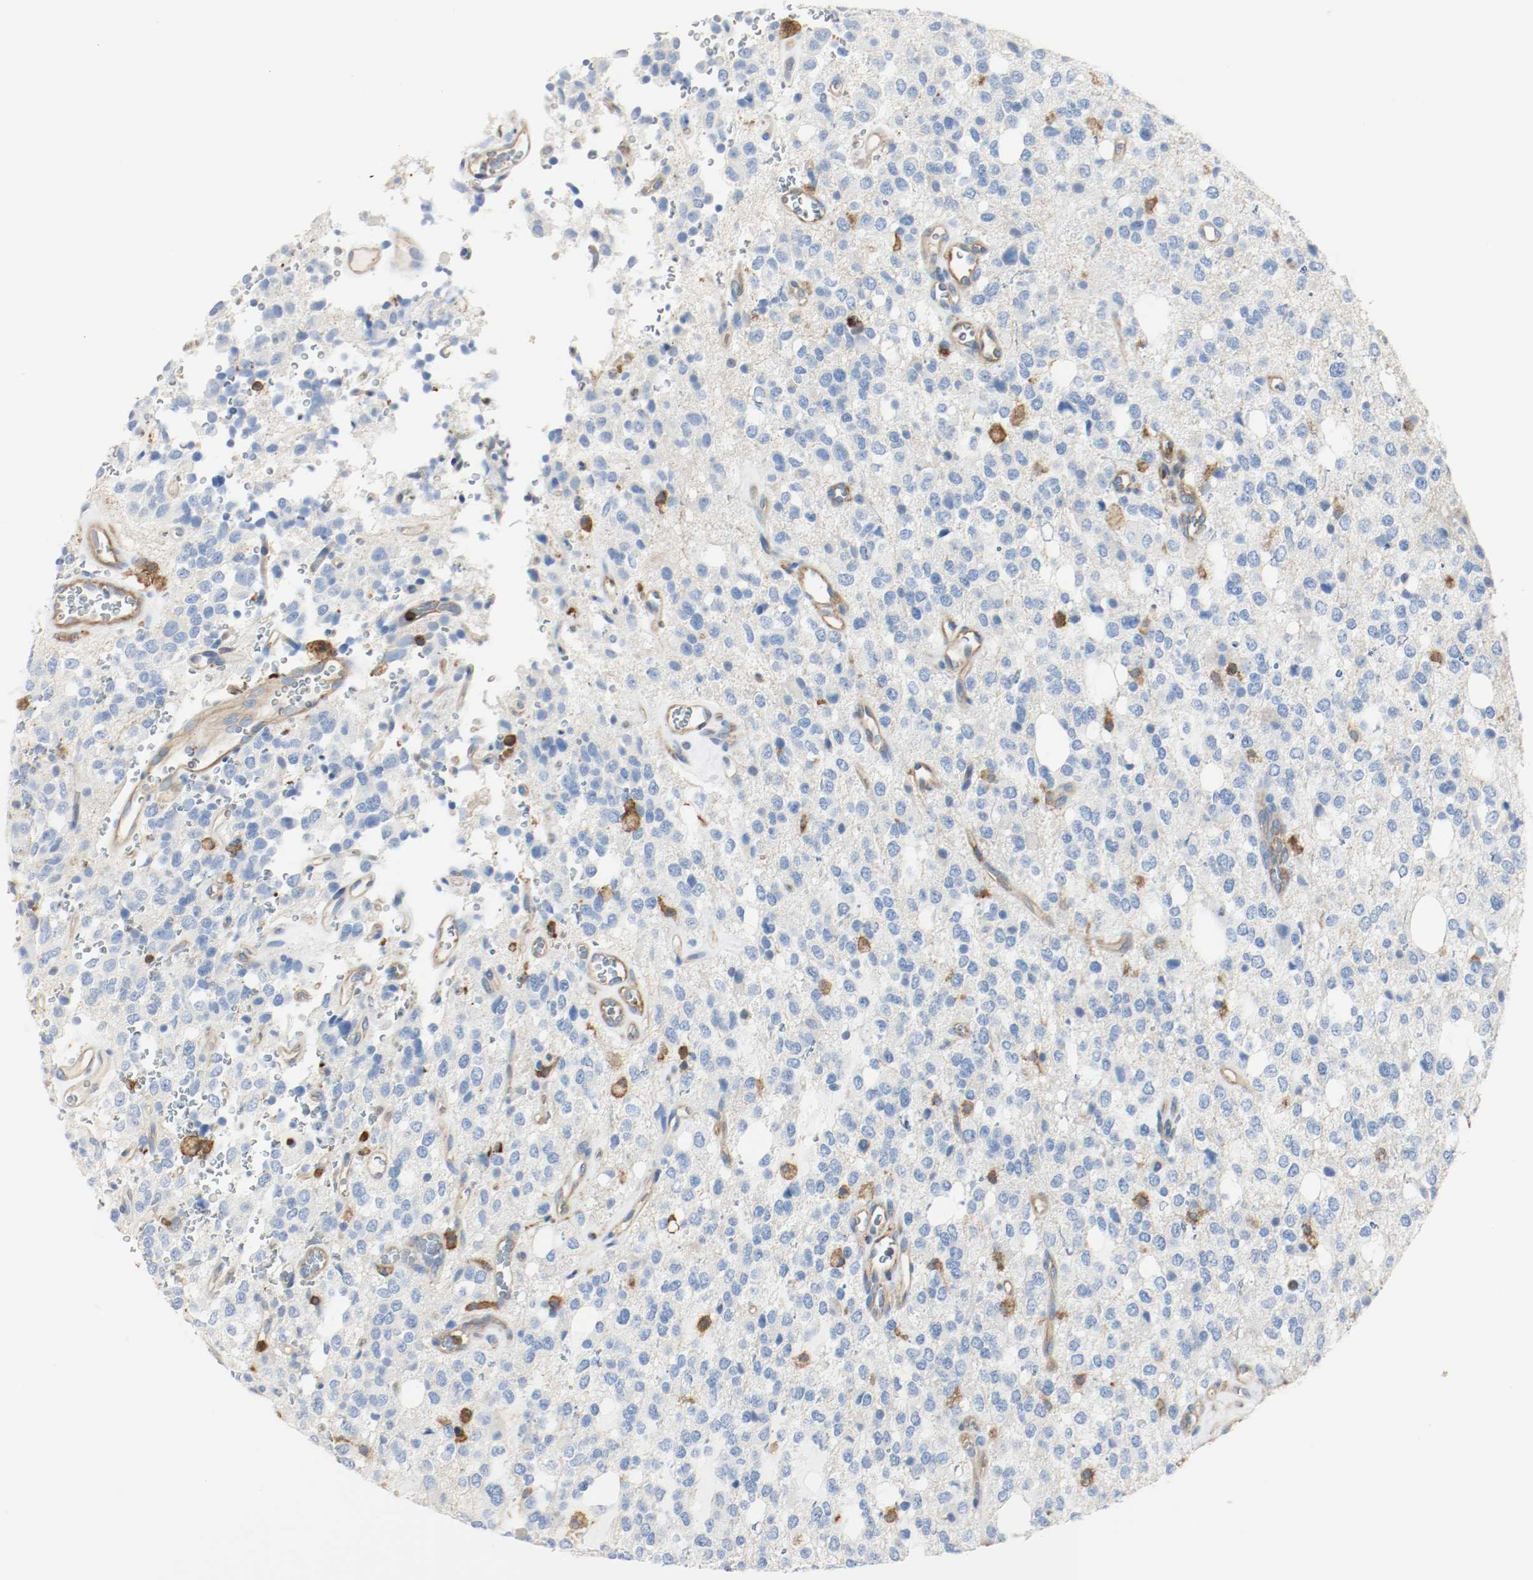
{"staining": {"intensity": "negative", "quantity": "none", "location": "none"}, "tissue": "glioma", "cell_type": "Tumor cells", "image_type": "cancer", "snomed": [{"axis": "morphology", "description": "Glioma, malignant, High grade"}, {"axis": "topography", "description": "Brain"}], "caption": "Immunohistochemistry (IHC) of human malignant glioma (high-grade) reveals no expression in tumor cells.", "gene": "ARPC1B", "patient": {"sex": "male", "age": 47}}